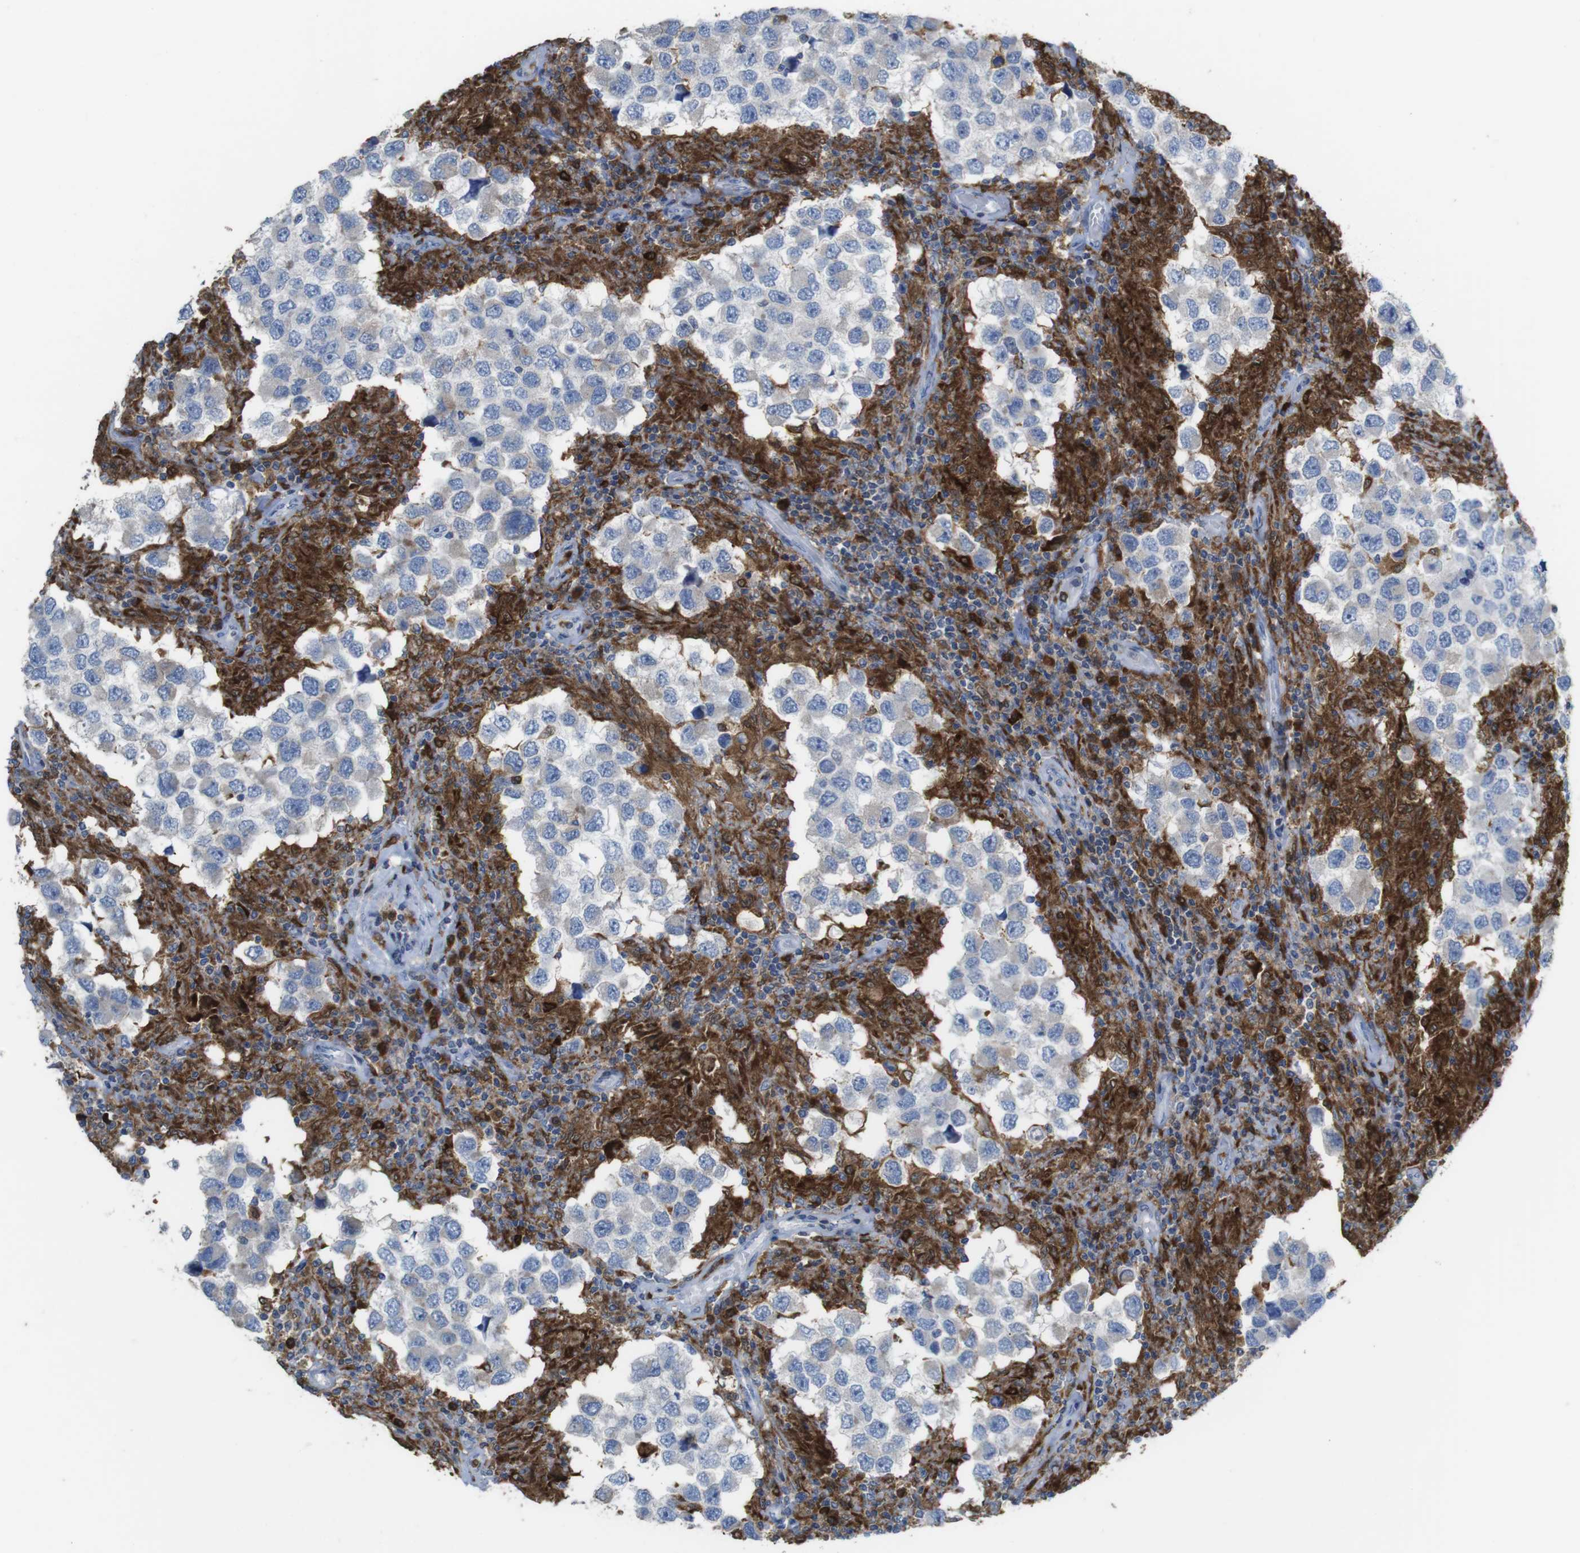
{"staining": {"intensity": "negative", "quantity": "none", "location": "none"}, "tissue": "testis cancer", "cell_type": "Tumor cells", "image_type": "cancer", "snomed": [{"axis": "morphology", "description": "Carcinoma, Embryonal, NOS"}, {"axis": "topography", "description": "Testis"}], "caption": "This is a histopathology image of IHC staining of embryonal carcinoma (testis), which shows no expression in tumor cells.", "gene": "PRKCD", "patient": {"sex": "male", "age": 21}}